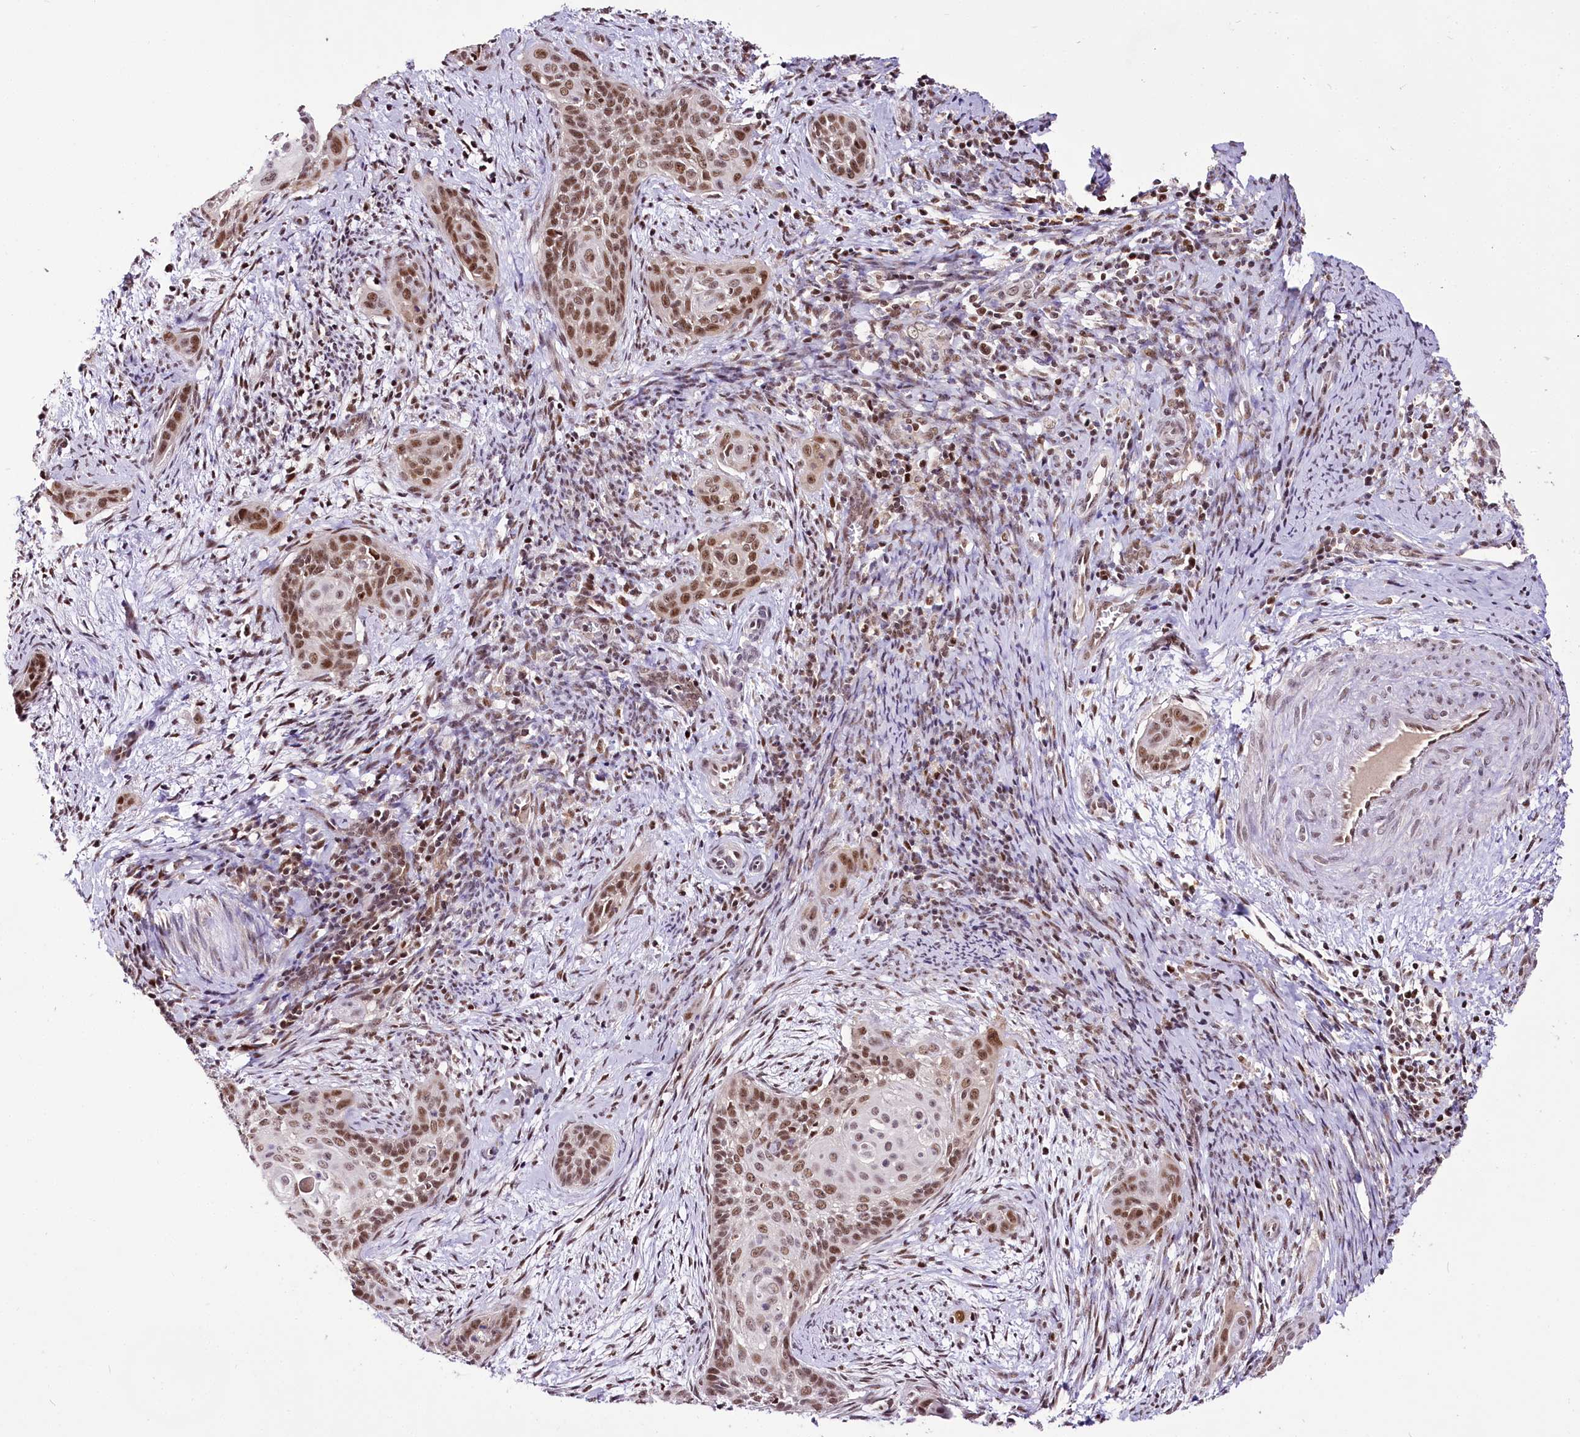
{"staining": {"intensity": "moderate", "quantity": ">75%", "location": "nuclear"}, "tissue": "cervical cancer", "cell_type": "Tumor cells", "image_type": "cancer", "snomed": [{"axis": "morphology", "description": "Squamous cell carcinoma, NOS"}, {"axis": "topography", "description": "Cervix"}], "caption": "Cervical squamous cell carcinoma stained with immunohistochemistry reveals moderate nuclear staining in about >75% of tumor cells.", "gene": "POLA2", "patient": {"sex": "female", "age": 33}}